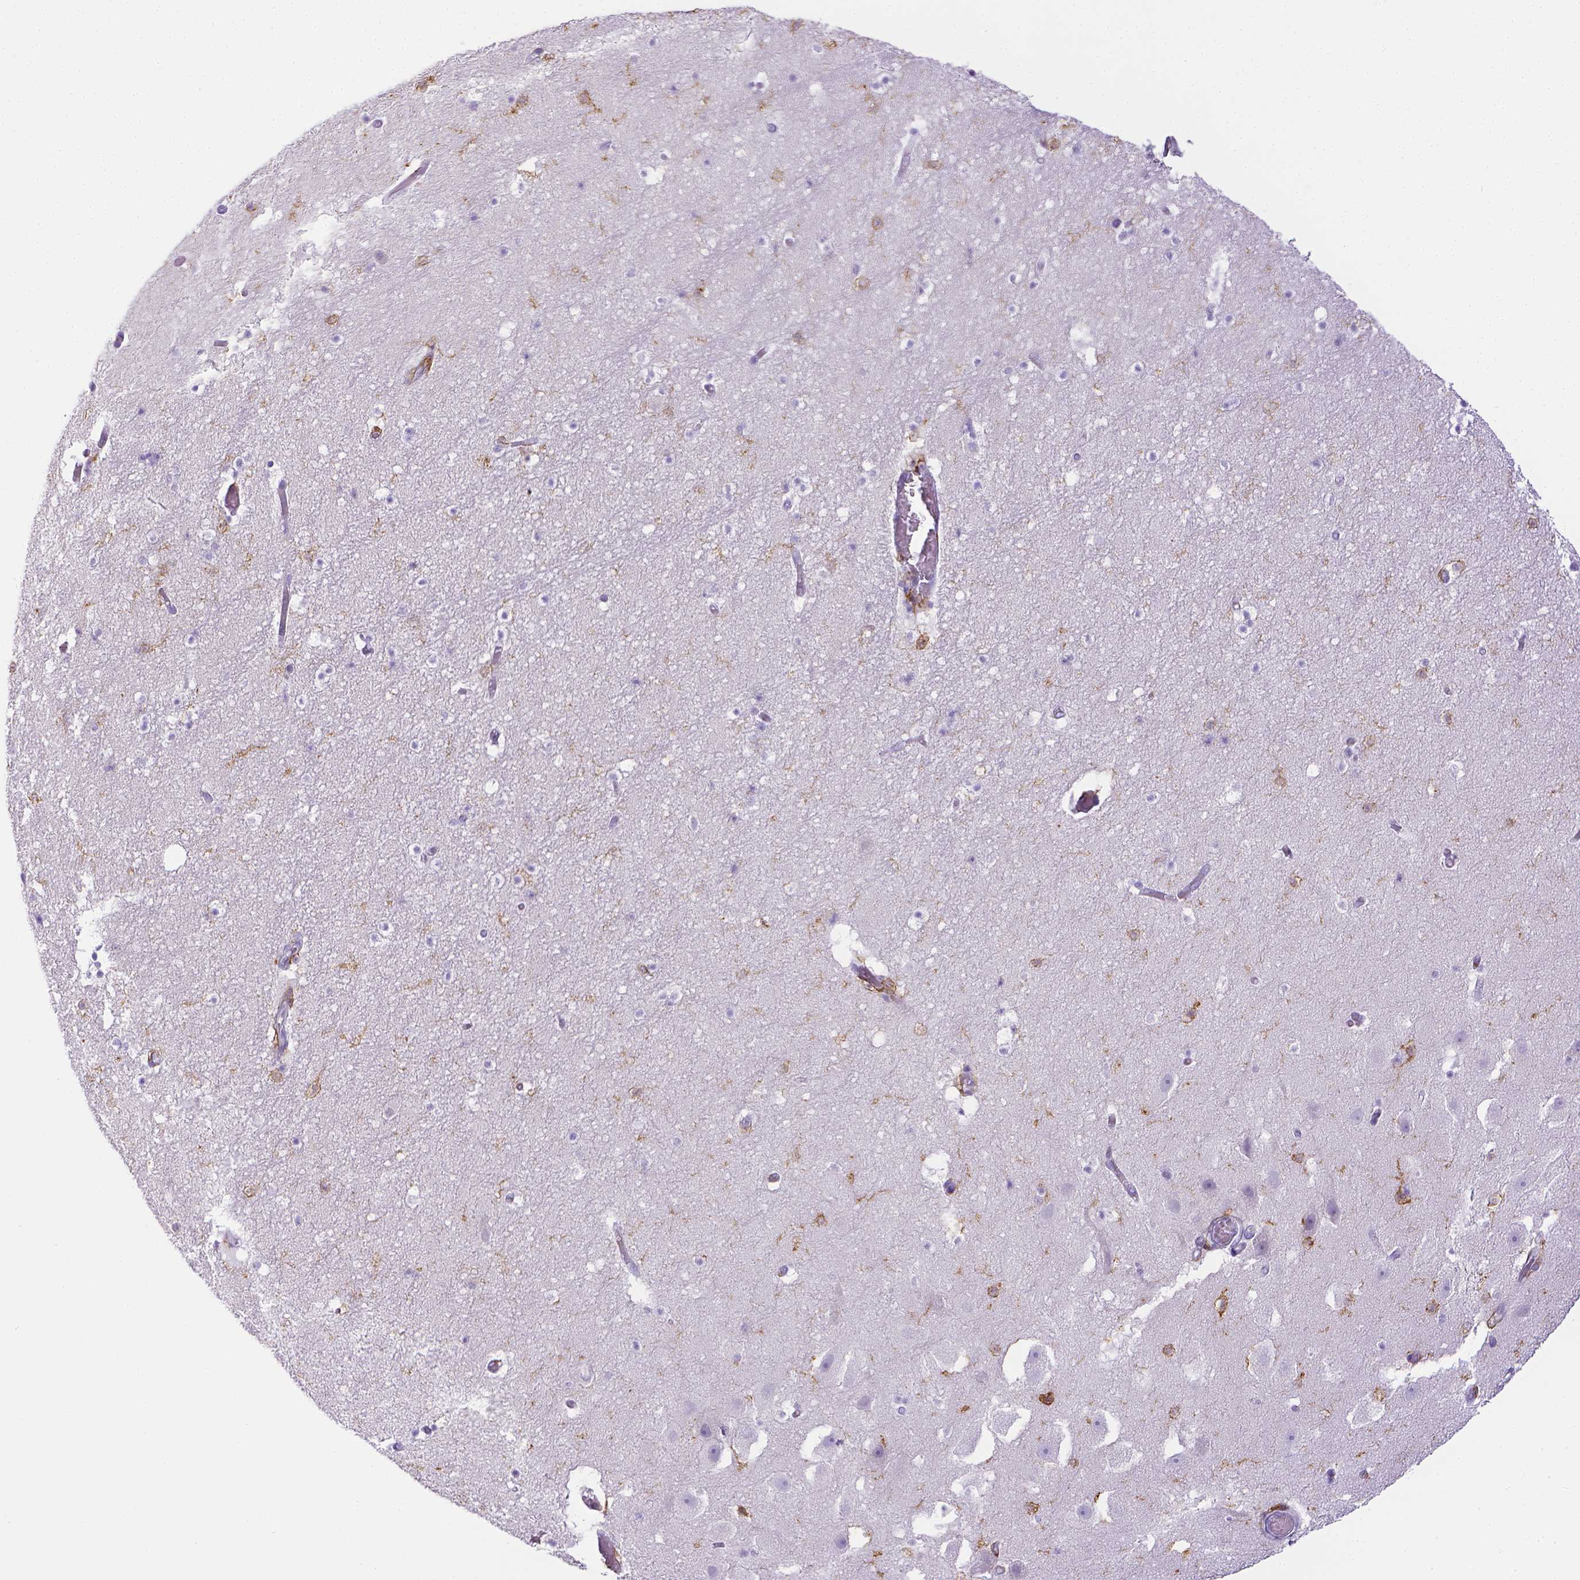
{"staining": {"intensity": "moderate", "quantity": "<25%", "location": "cytoplasmic/membranous"}, "tissue": "hippocampus", "cell_type": "Glial cells", "image_type": "normal", "snomed": [{"axis": "morphology", "description": "Normal tissue, NOS"}, {"axis": "topography", "description": "Hippocampus"}], "caption": "Immunohistochemistry micrograph of unremarkable hippocampus stained for a protein (brown), which shows low levels of moderate cytoplasmic/membranous expression in approximately <25% of glial cells.", "gene": "ITGAM", "patient": {"sex": "male", "age": 26}}